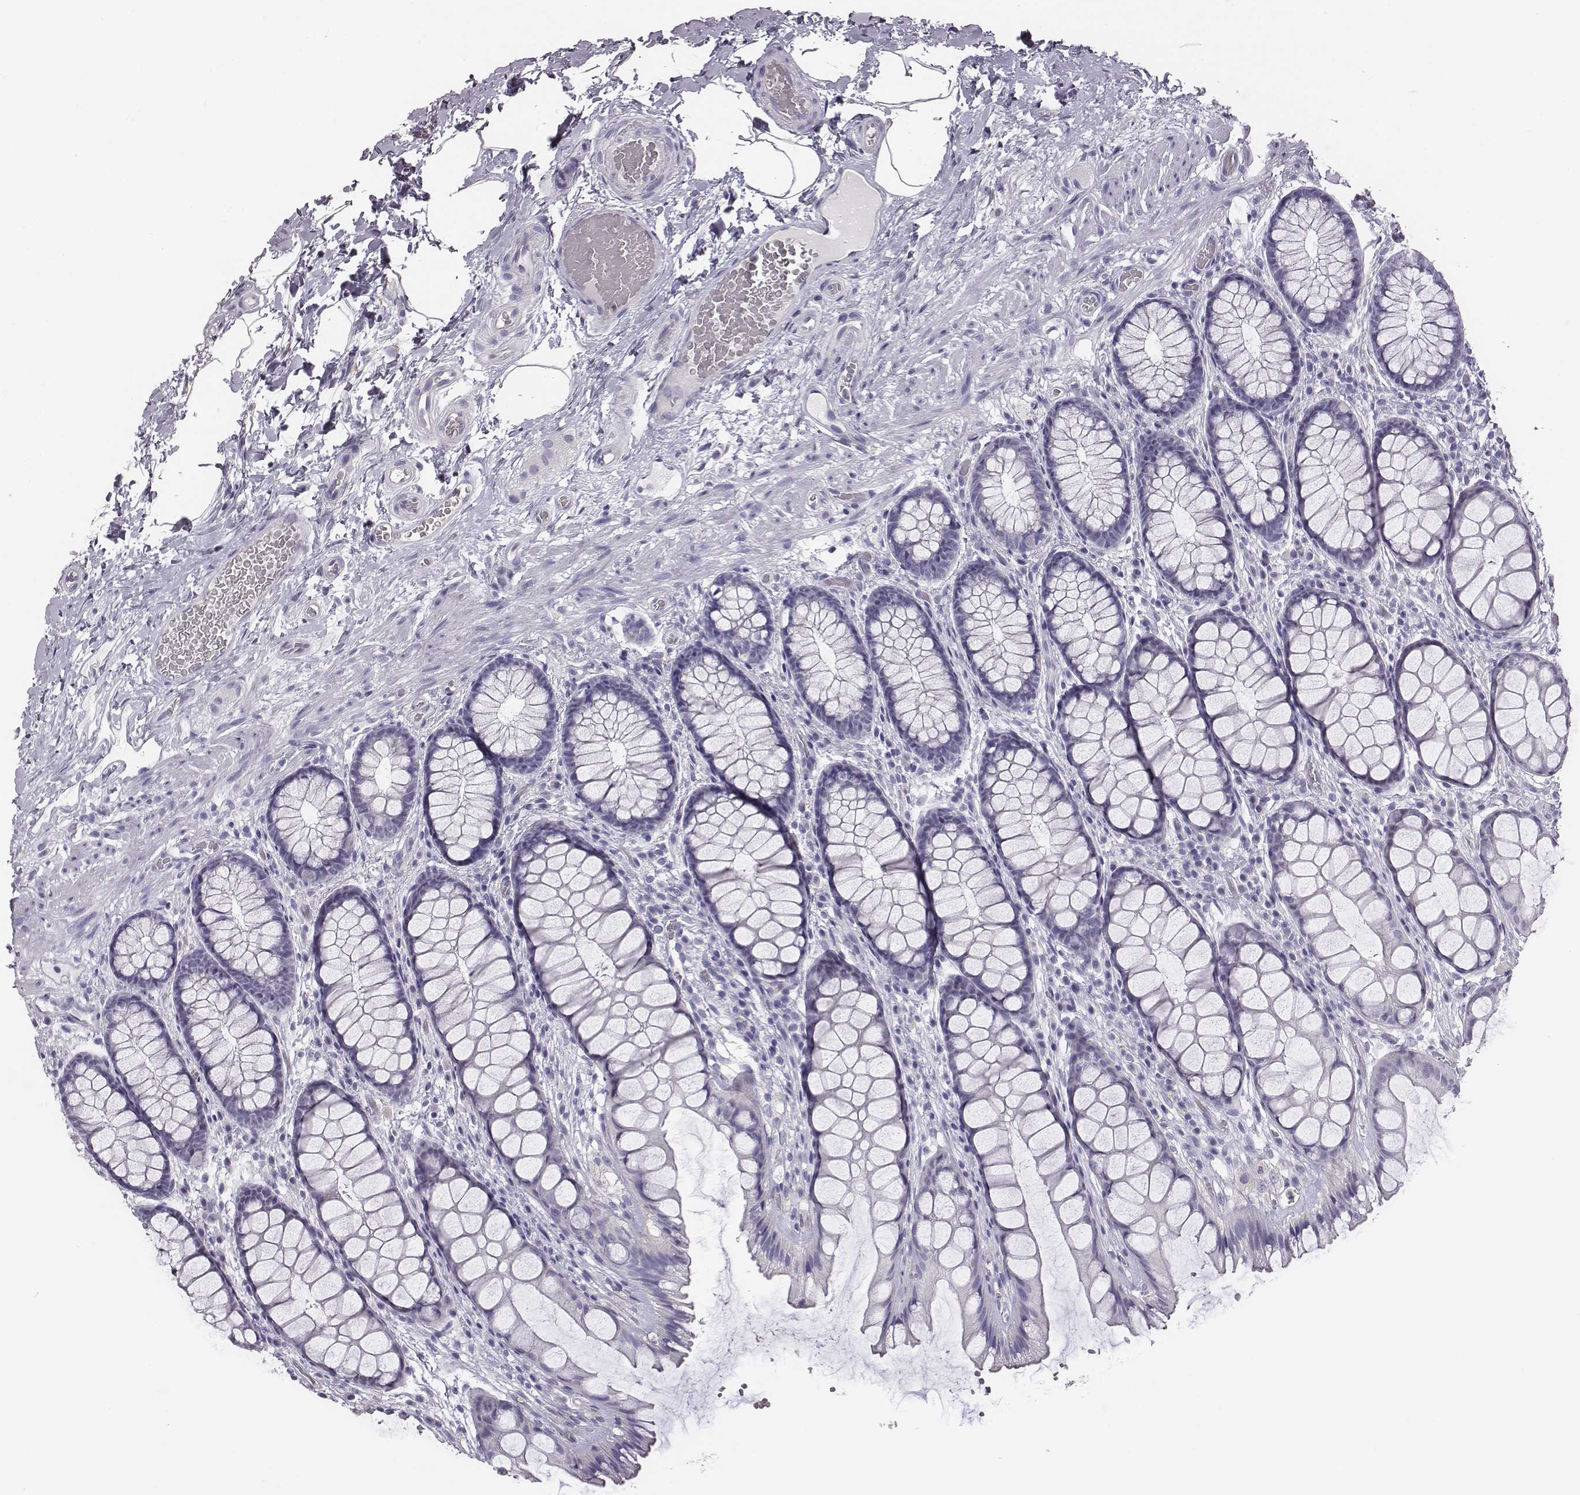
{"staining": {"intensity": "negative", "quantity": "none", "location": "none"}, "tissue": "rectum", "cell_type": "Glandular cells", "image_type": "normal", "snomed": [{"axis": "morphology", "description": "Normal tissue, NOS"}, {"axis": "topography", "description": "Rectum"}], "caption": "High magnification brightfield microscopy of unremarkable rectum stained with DAB (3,3'-diaminobenzidine) (brown) and counterstained with hematoxylin (blue): glandular cells show no significant positivity. Brightfield microscopy of IHC stained with DAB (brown) and hematoxylin (blue), captured at high magnification.", "gene": "ENSG00000290147", "patient": {"sex": "female", "age": 62}}